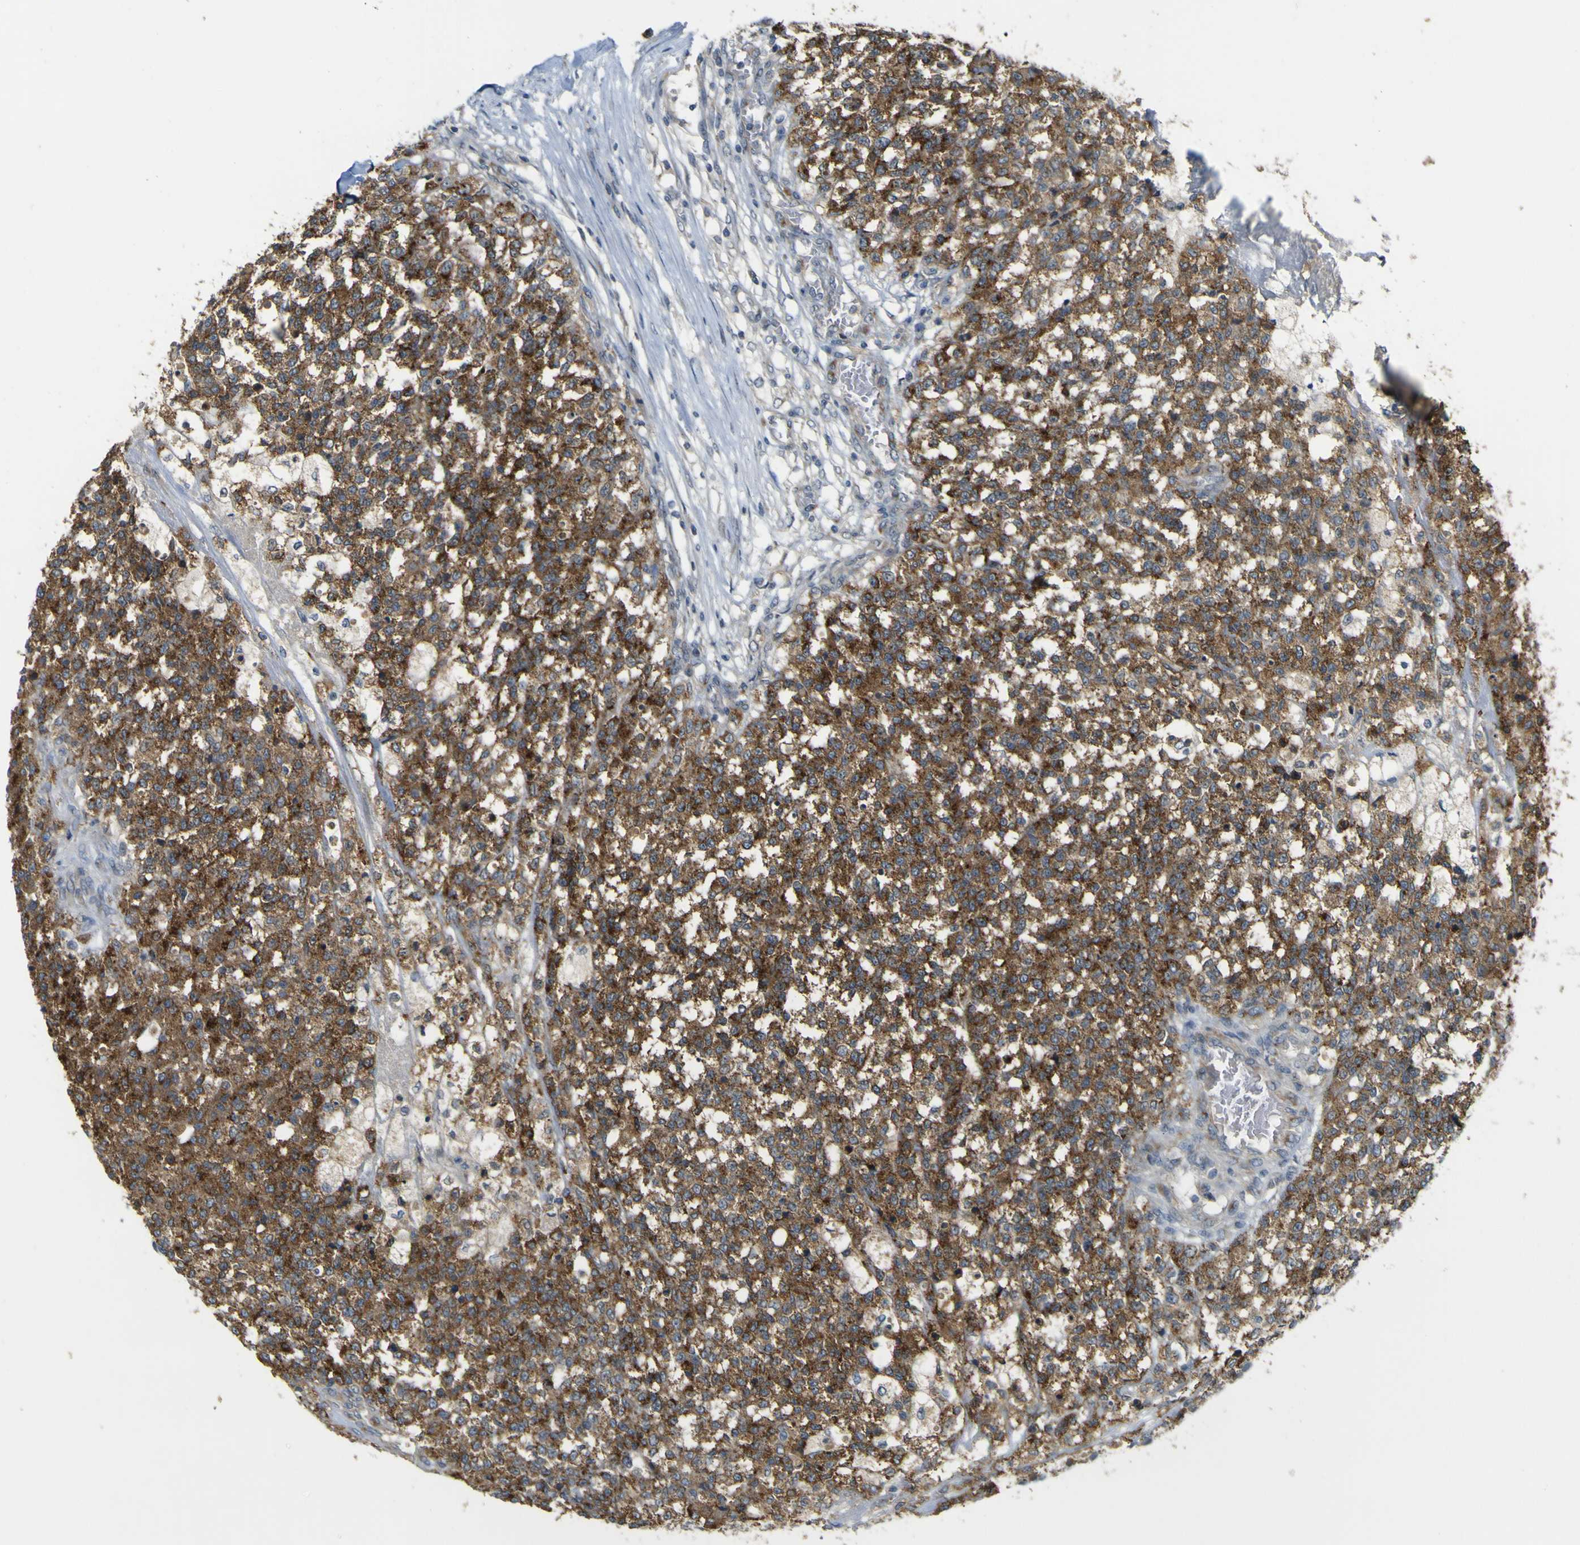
{"staining": {"intensity": "moderate", "quantity": ">75%", "location": "cytoplasmic/membranous"}, "tissue": "testis cancer", "cell_type": "Tumor cells", "image_type": "cancer", "snomed": [{"axis": "morphology", "description": "Seminoma, NOS"}, {"axis": "topography", "description": "Testis"}], "caption": "IHC (DAB) staining of human testis seminoma shows moderate cytoplasmic/membranous protein expression in approximately >75% of tumor cells. IHC stains the protein of interest in brown and the nuclei are stained blue.", "gene": "IGF2R", "patient": {"sex": "male", "age": 59}}